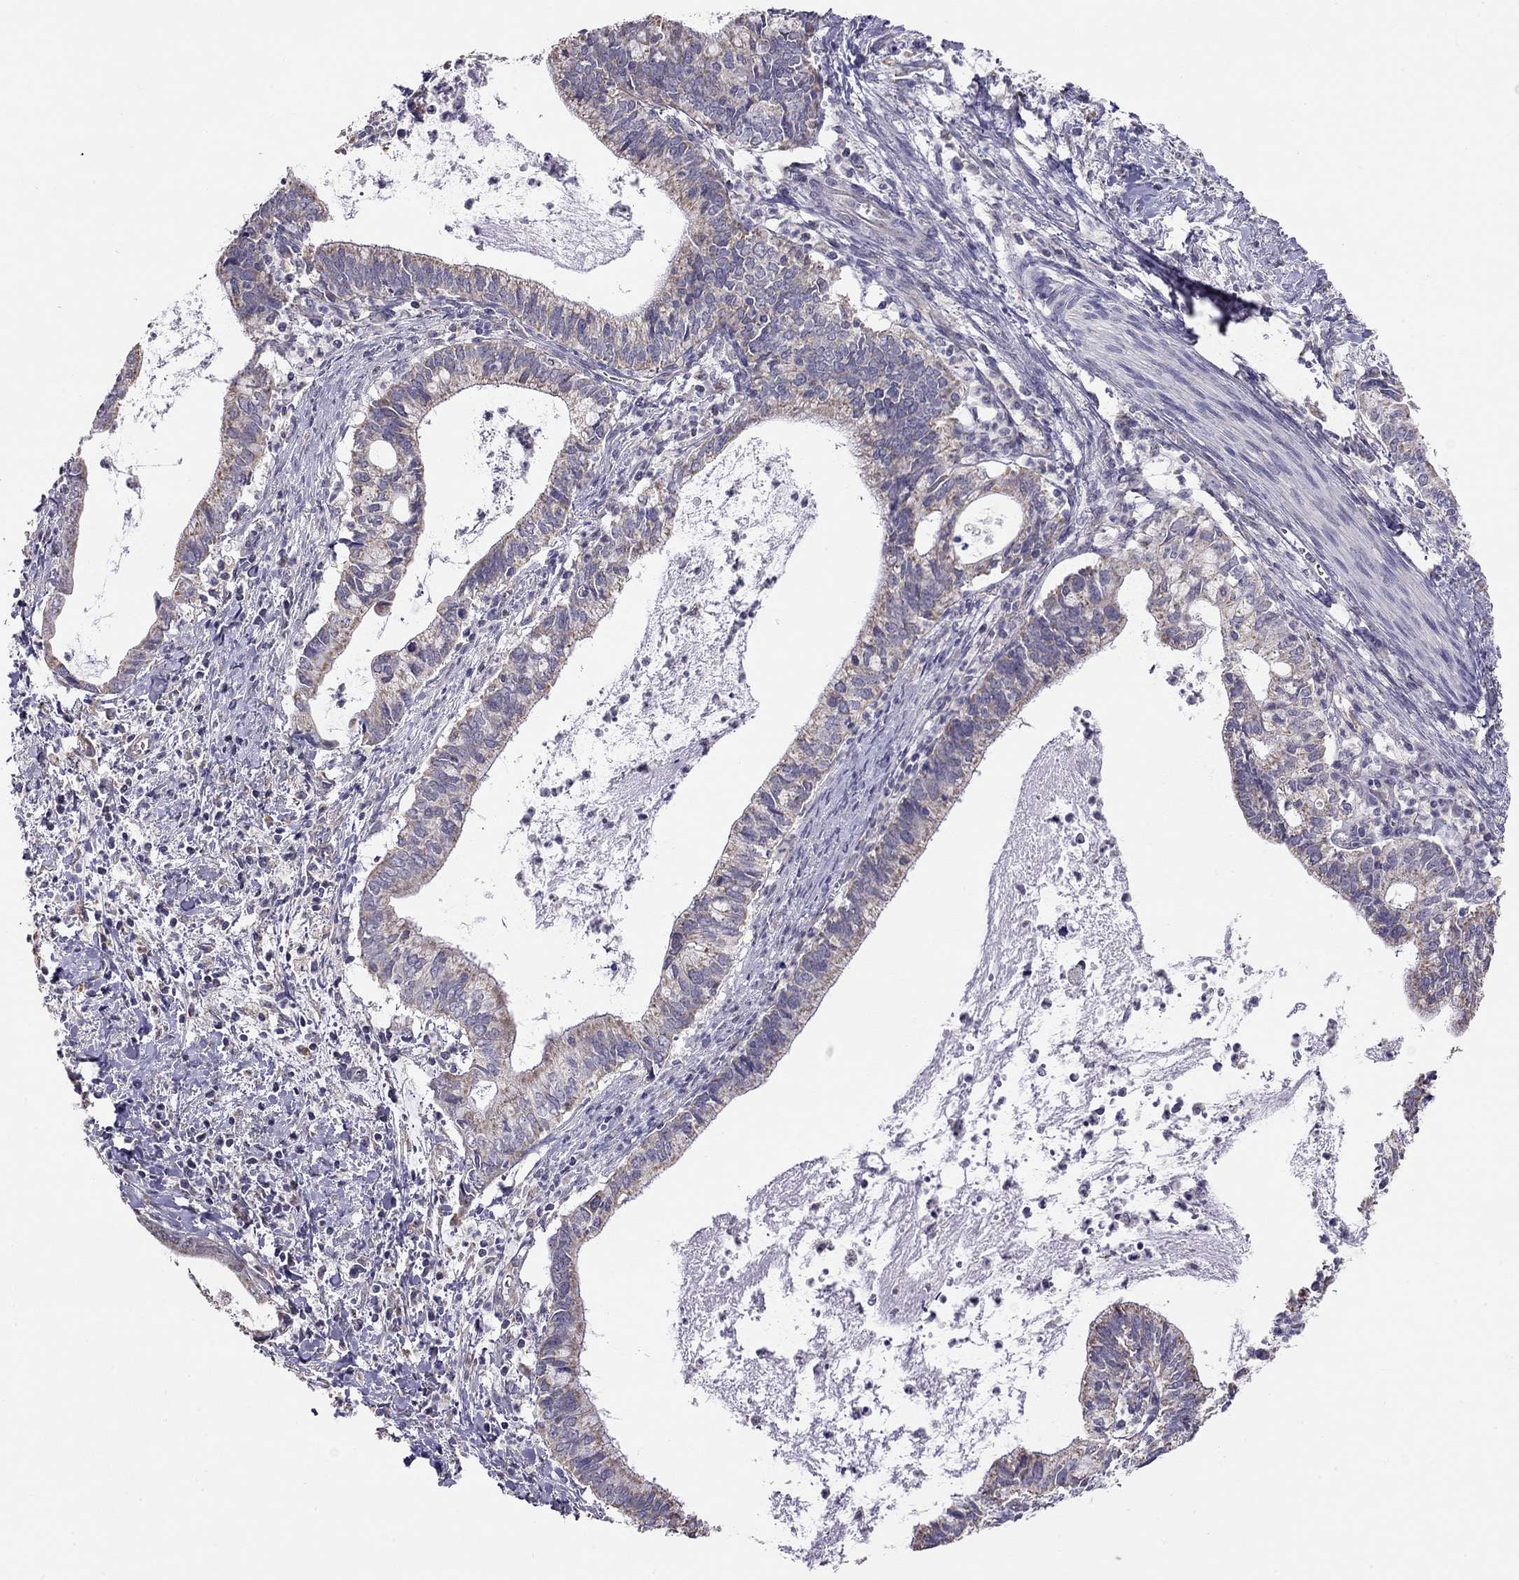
{"staining": {"intensity": "negative", "quantity": "none", "location": "none"}, "tissue": "cervical cancer", "cell_type": "Tumor cells", "image_type": "cancer", "snomed": [{"axis": "morphology", "description": "Adenocarcinoma, NOS"}, {"axis": "topography", "description": "Cervix"}], "caption": "Immunohistochemistry of human cervical cancer demonstrates no expression in tumor cells.", "gene": "LRIT3", "patient": {"sex": "female", "age": 42}}